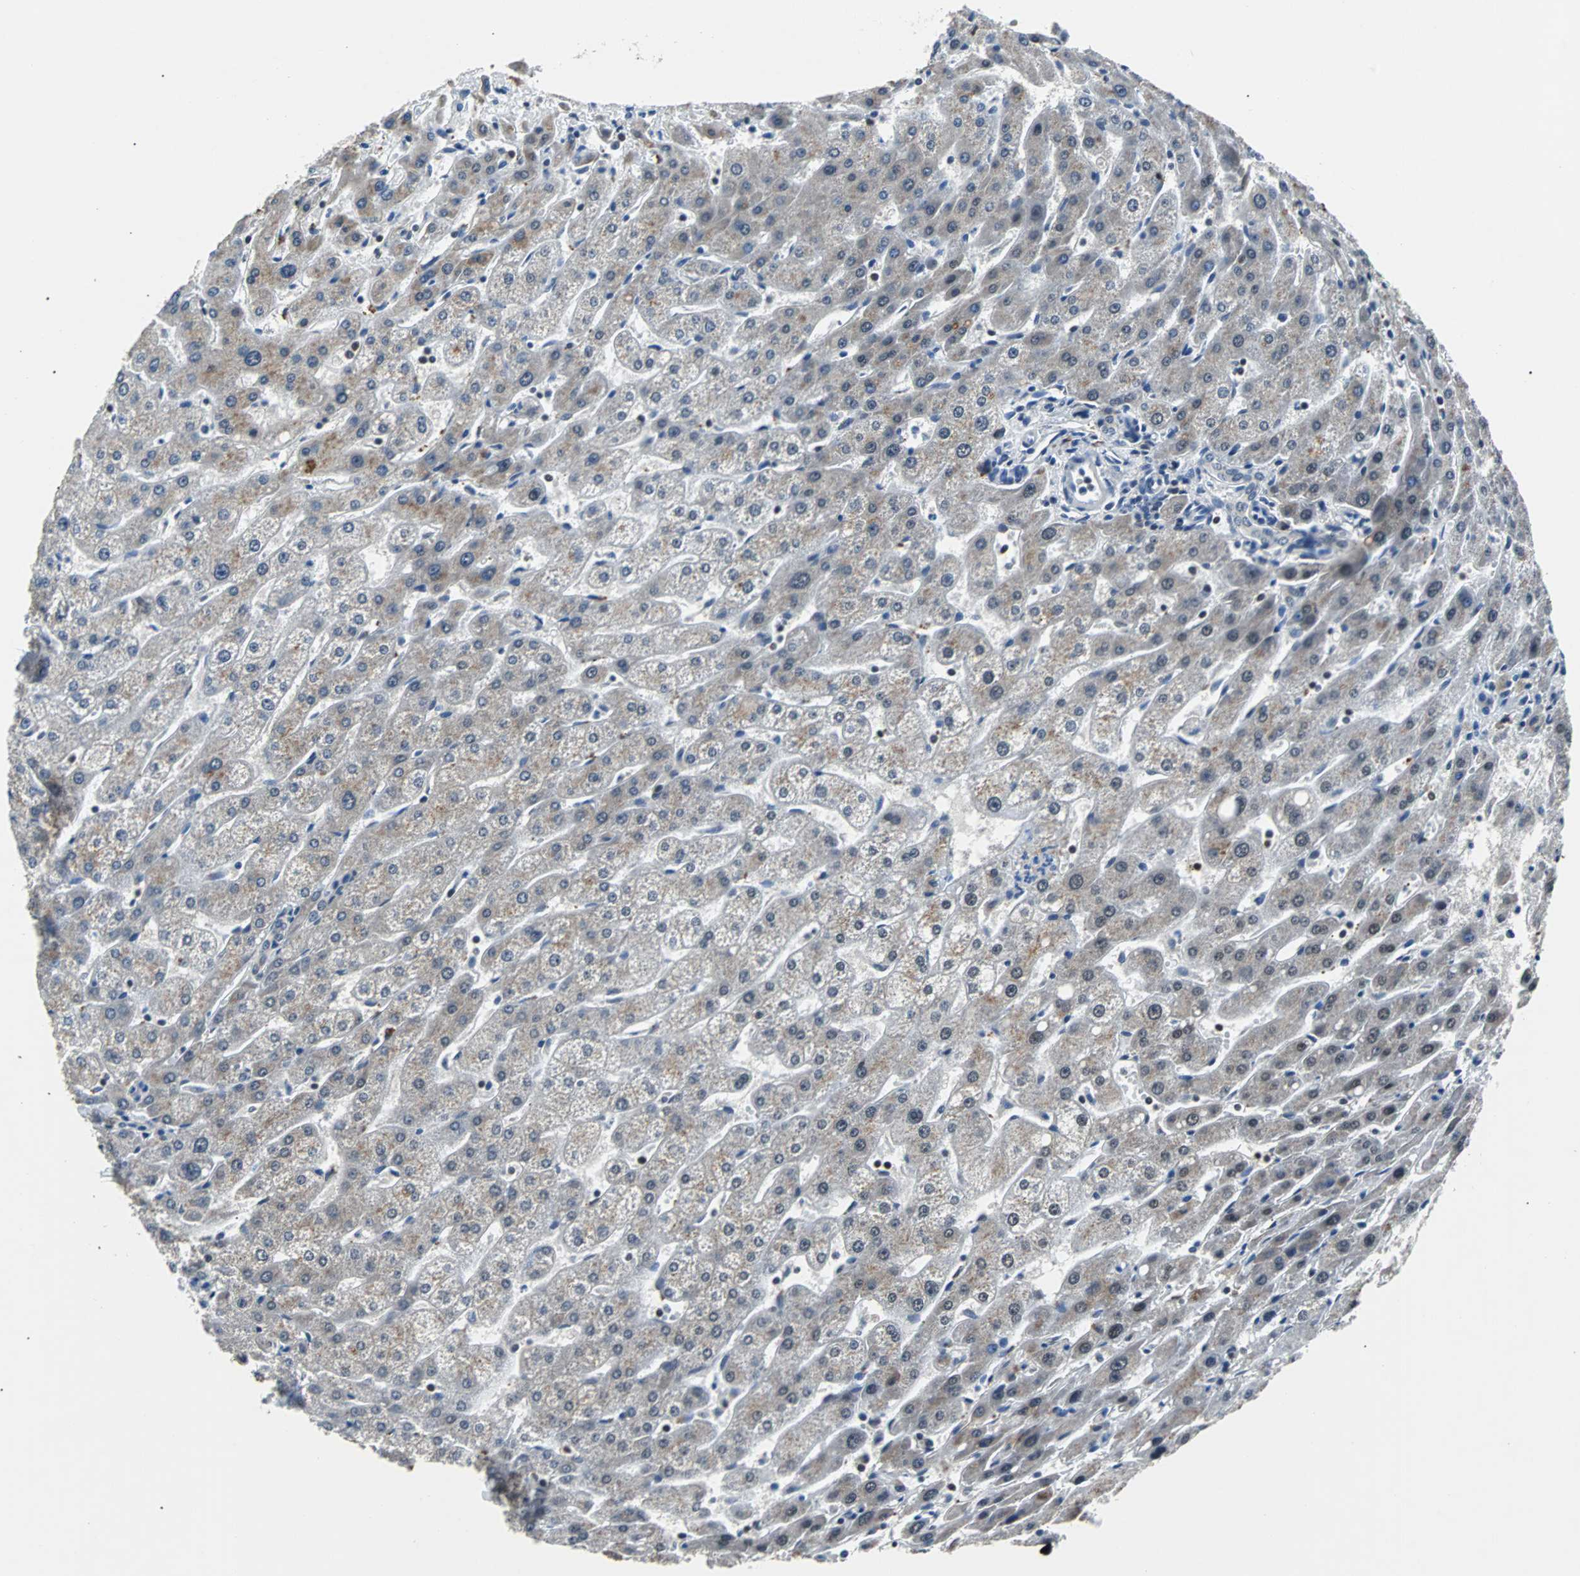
{"staining": {"intensity": "negative", "quantity": "none", "location": "none"}, "tissue": "liver", "cell_type": "Cholangiocytes", "image_type": "normal", "snomed": [{"axis": "morphology", "description": "Normal tissue, NOS"}, {"axis": "topography", "description": "Liver"}], "caption": "There is no significant expression in cholangiocytes of liver. (DAB IHC visualized using brightfield microscopy, high magnification).", "gene": "USP28", "patient": {"sex": "male", "age": 67}}